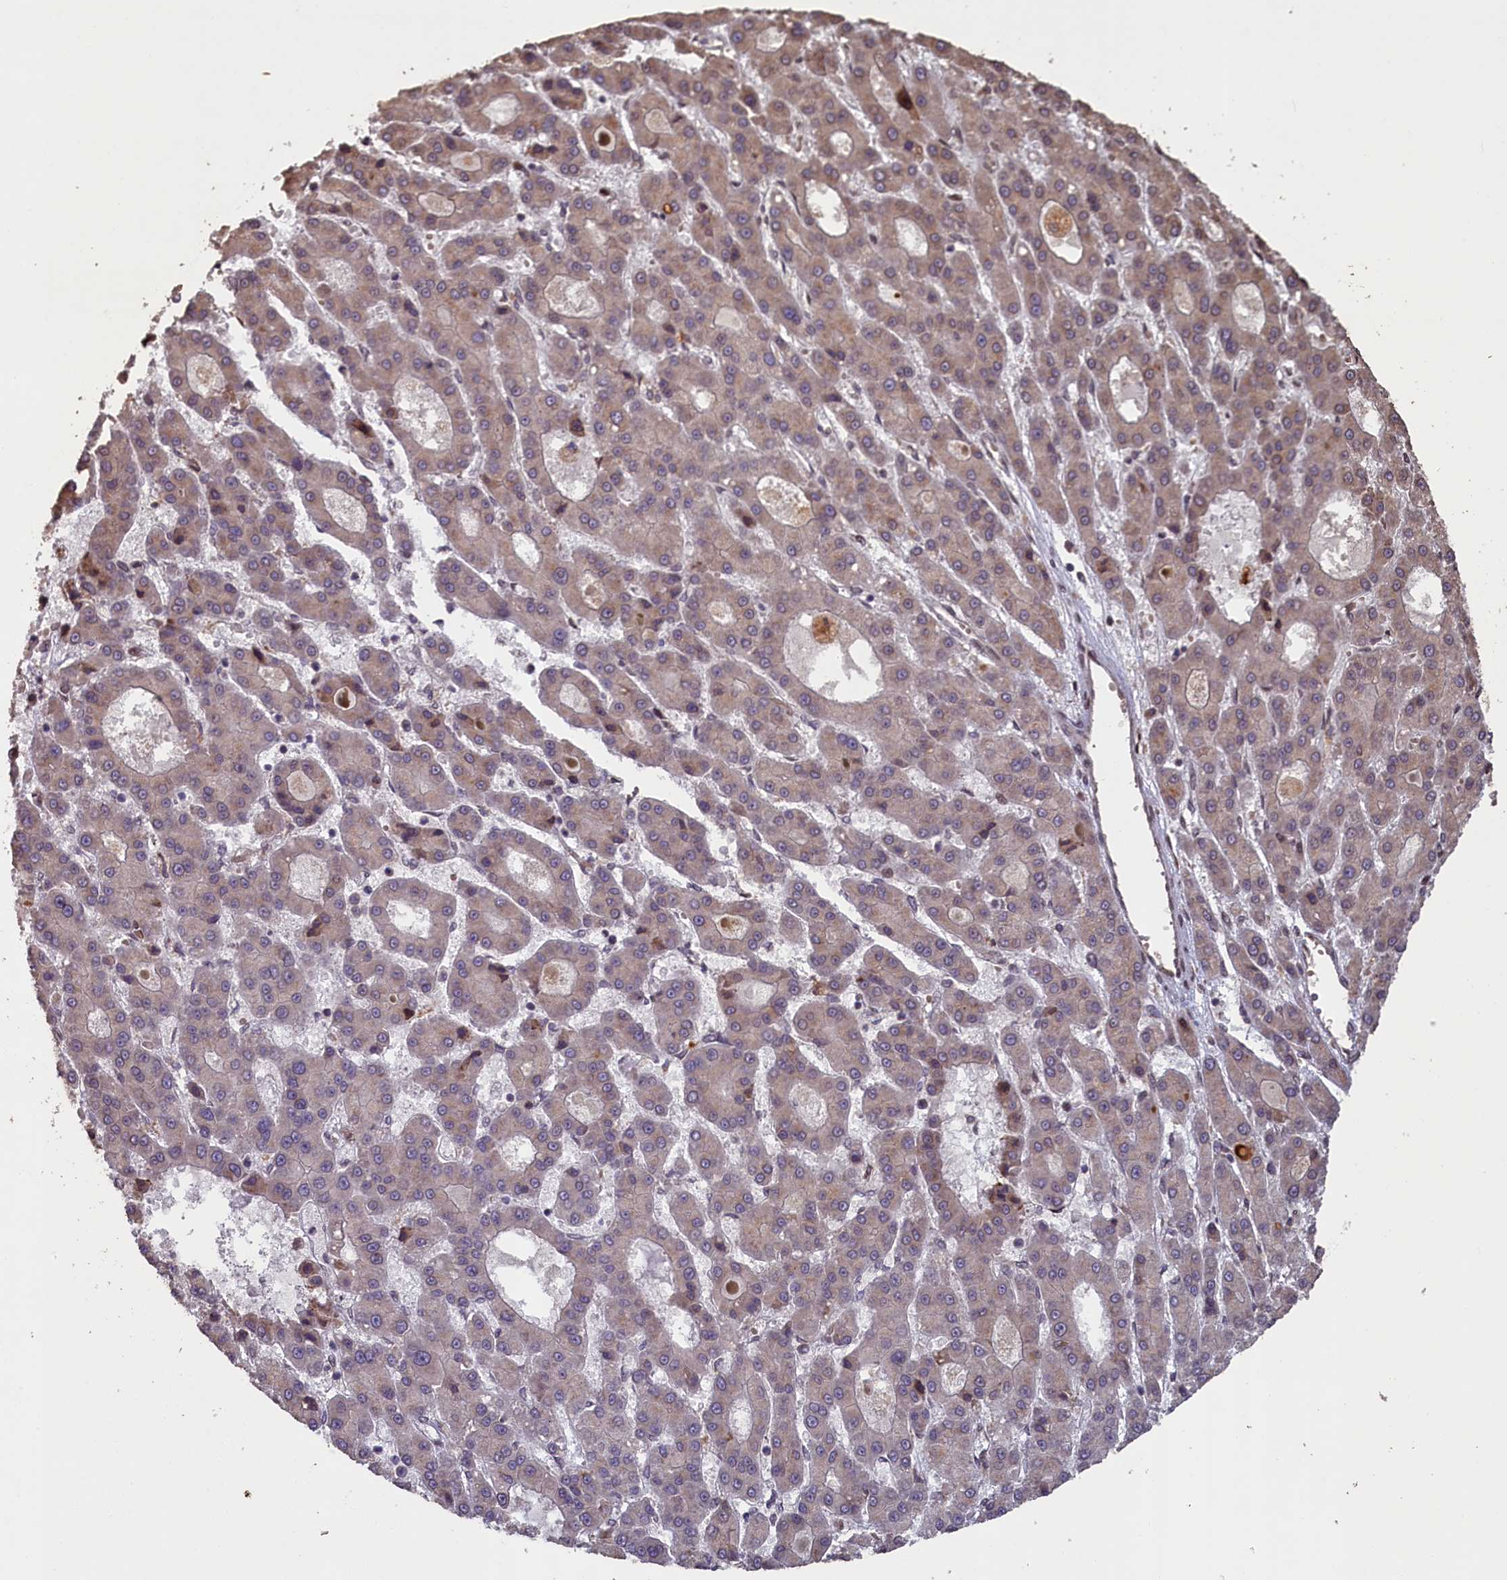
{"staining": {"intensity": "weak", "quantity": "<25%", "location": "cytoplasmic/membranous"}, "tissue": "liver cancer", "cell_type": "Tumor cells", "image_type": "cancer", "snomed": [{"axis": "morphology", "description": "Carcinoma, Hepatocellular, NOS"}, {"axis": "topography", "description": "Liver"}], "caption": "Tumor cells show no significant protein expression in liver cancer.", "gene": "SLC38A7", "patient": {"sex": "male", "age": 70}}